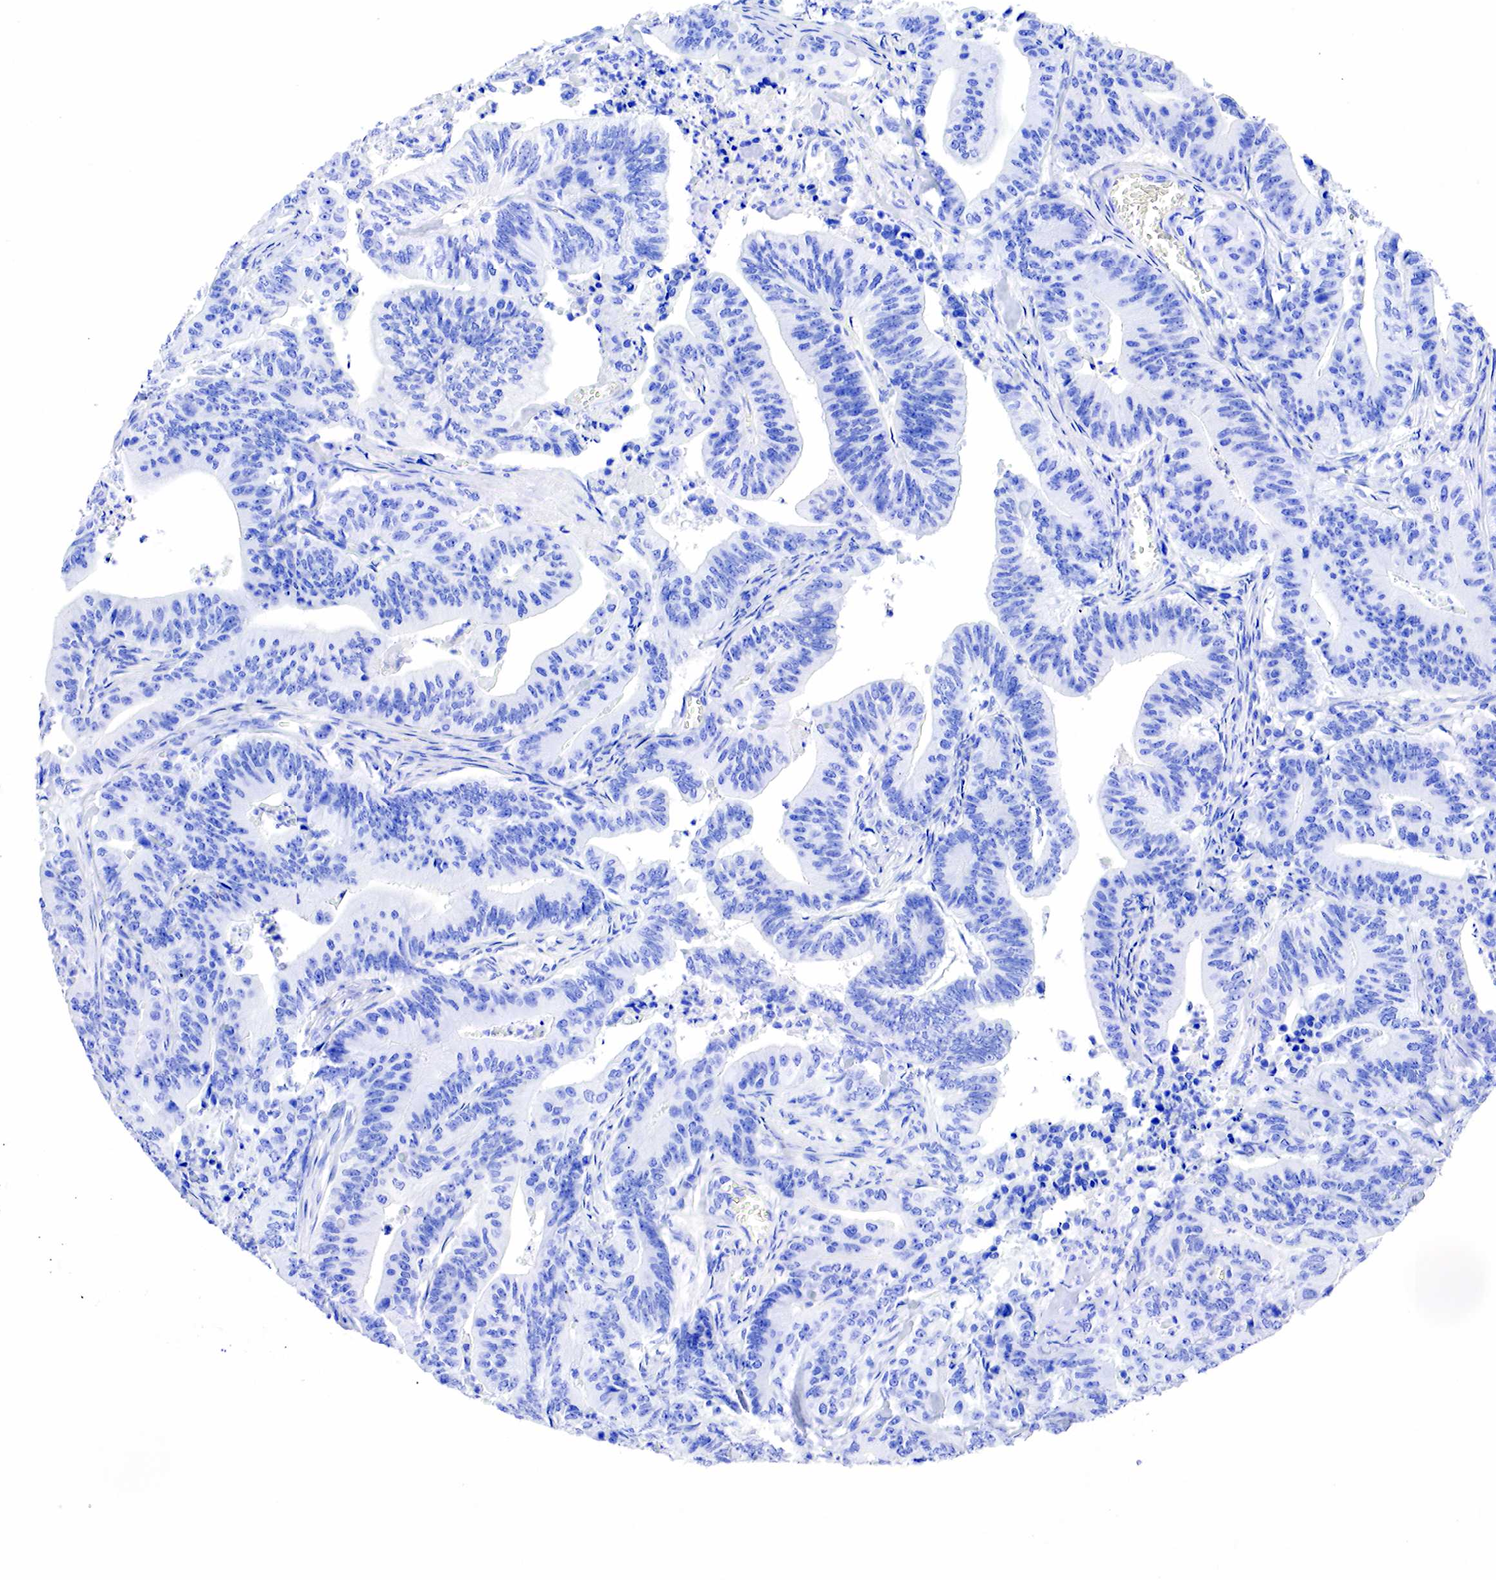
{"staining": {"intensity": "negative", "quantity": "none", "location": "none"}, "tissue": "stomach cancer", "cell_type": "Tumor cells", "image_type": "cancer", "snomed": [{"axis": "morphology", "description": "Adenocarcinoma, NOS"}, {"axis": "topography", "description": "Stomach, lower"}], "caption": "The photomicrograph shows no staining of tumor cells in stomach adenocarcinoma.", "gene": "KLK3", "patient": {"sex": "female", "age": 86}}